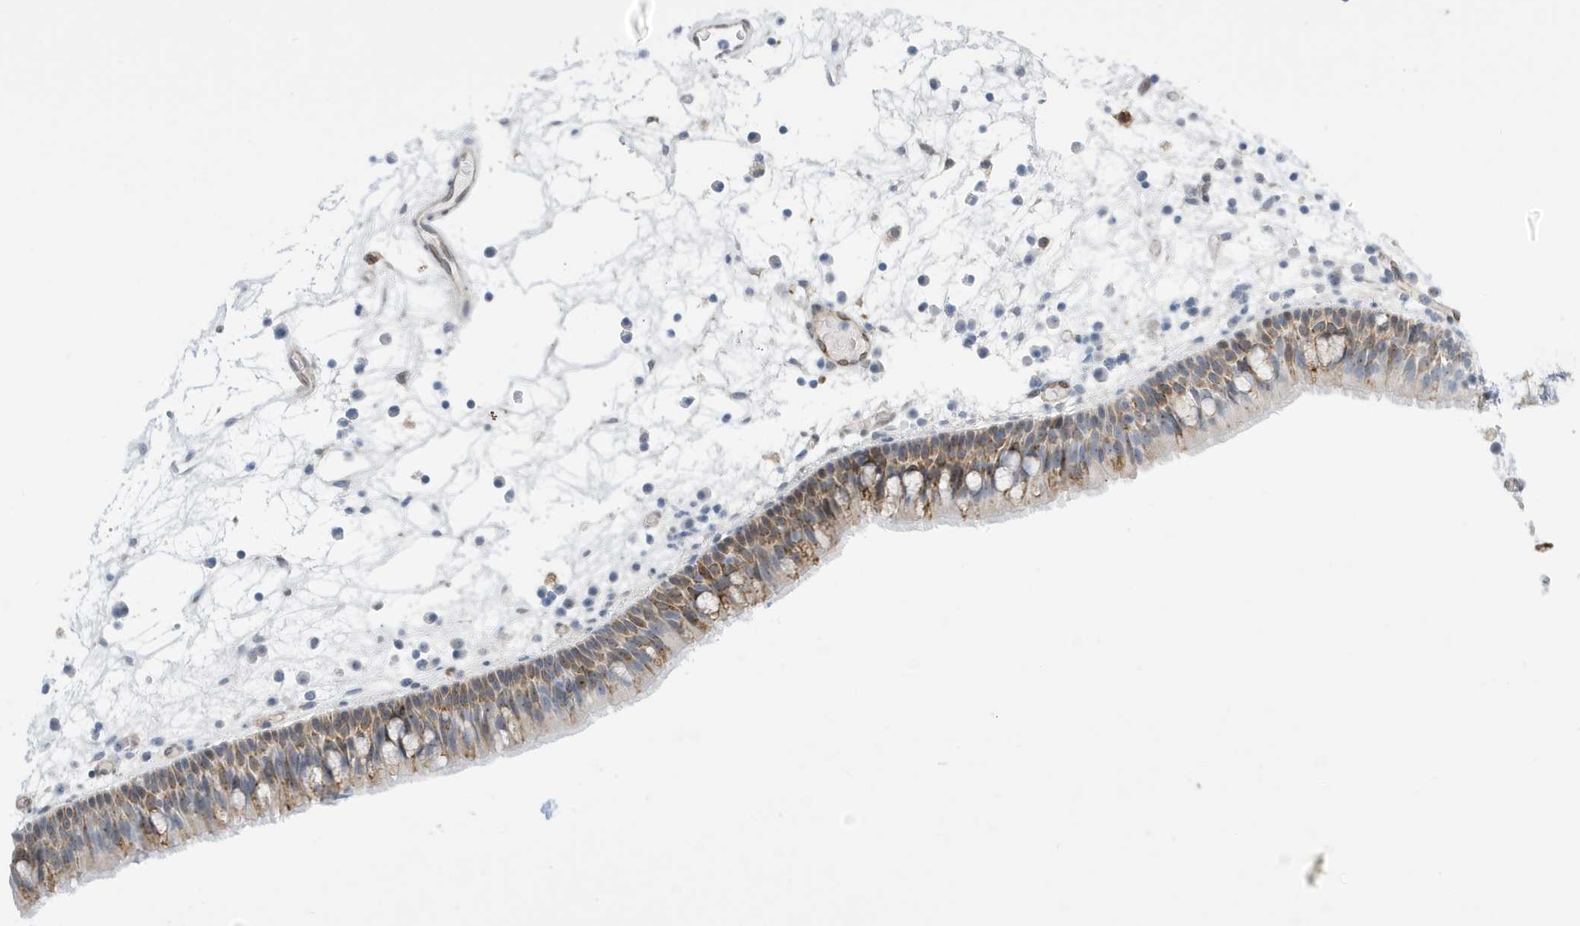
{"staining": {"intensity": "weak", "quantity": ">75%", "location": "cytoplasmic/membranous"}, "tissue": "nasopharynx", "cell_type": "Respiratory epithelial cells", "image_type": "normal", "snomed": [{"axis": "morphology", "description": "Normal tissue, NOS"}, {"axis": "morphology", "description": "Inflammation, NOS"}, {"axis": "morphology", "description": "Malignant melanoma, Metastatic site"}, {"axis": "topography", "description": "Nasopharynx"}], "caption": "IHC of unremarkable human nasopharynx reveals low levels of weak cytoplasmic/membranous staining in approximately >75% of respiratory epithelial cells. (DAB (3,3'-diaminobenzidine) IHC with brightfield microscopy, high magnification).", "gene": "SEMA3F", "patient": {"sex": "male", "age": 70}}